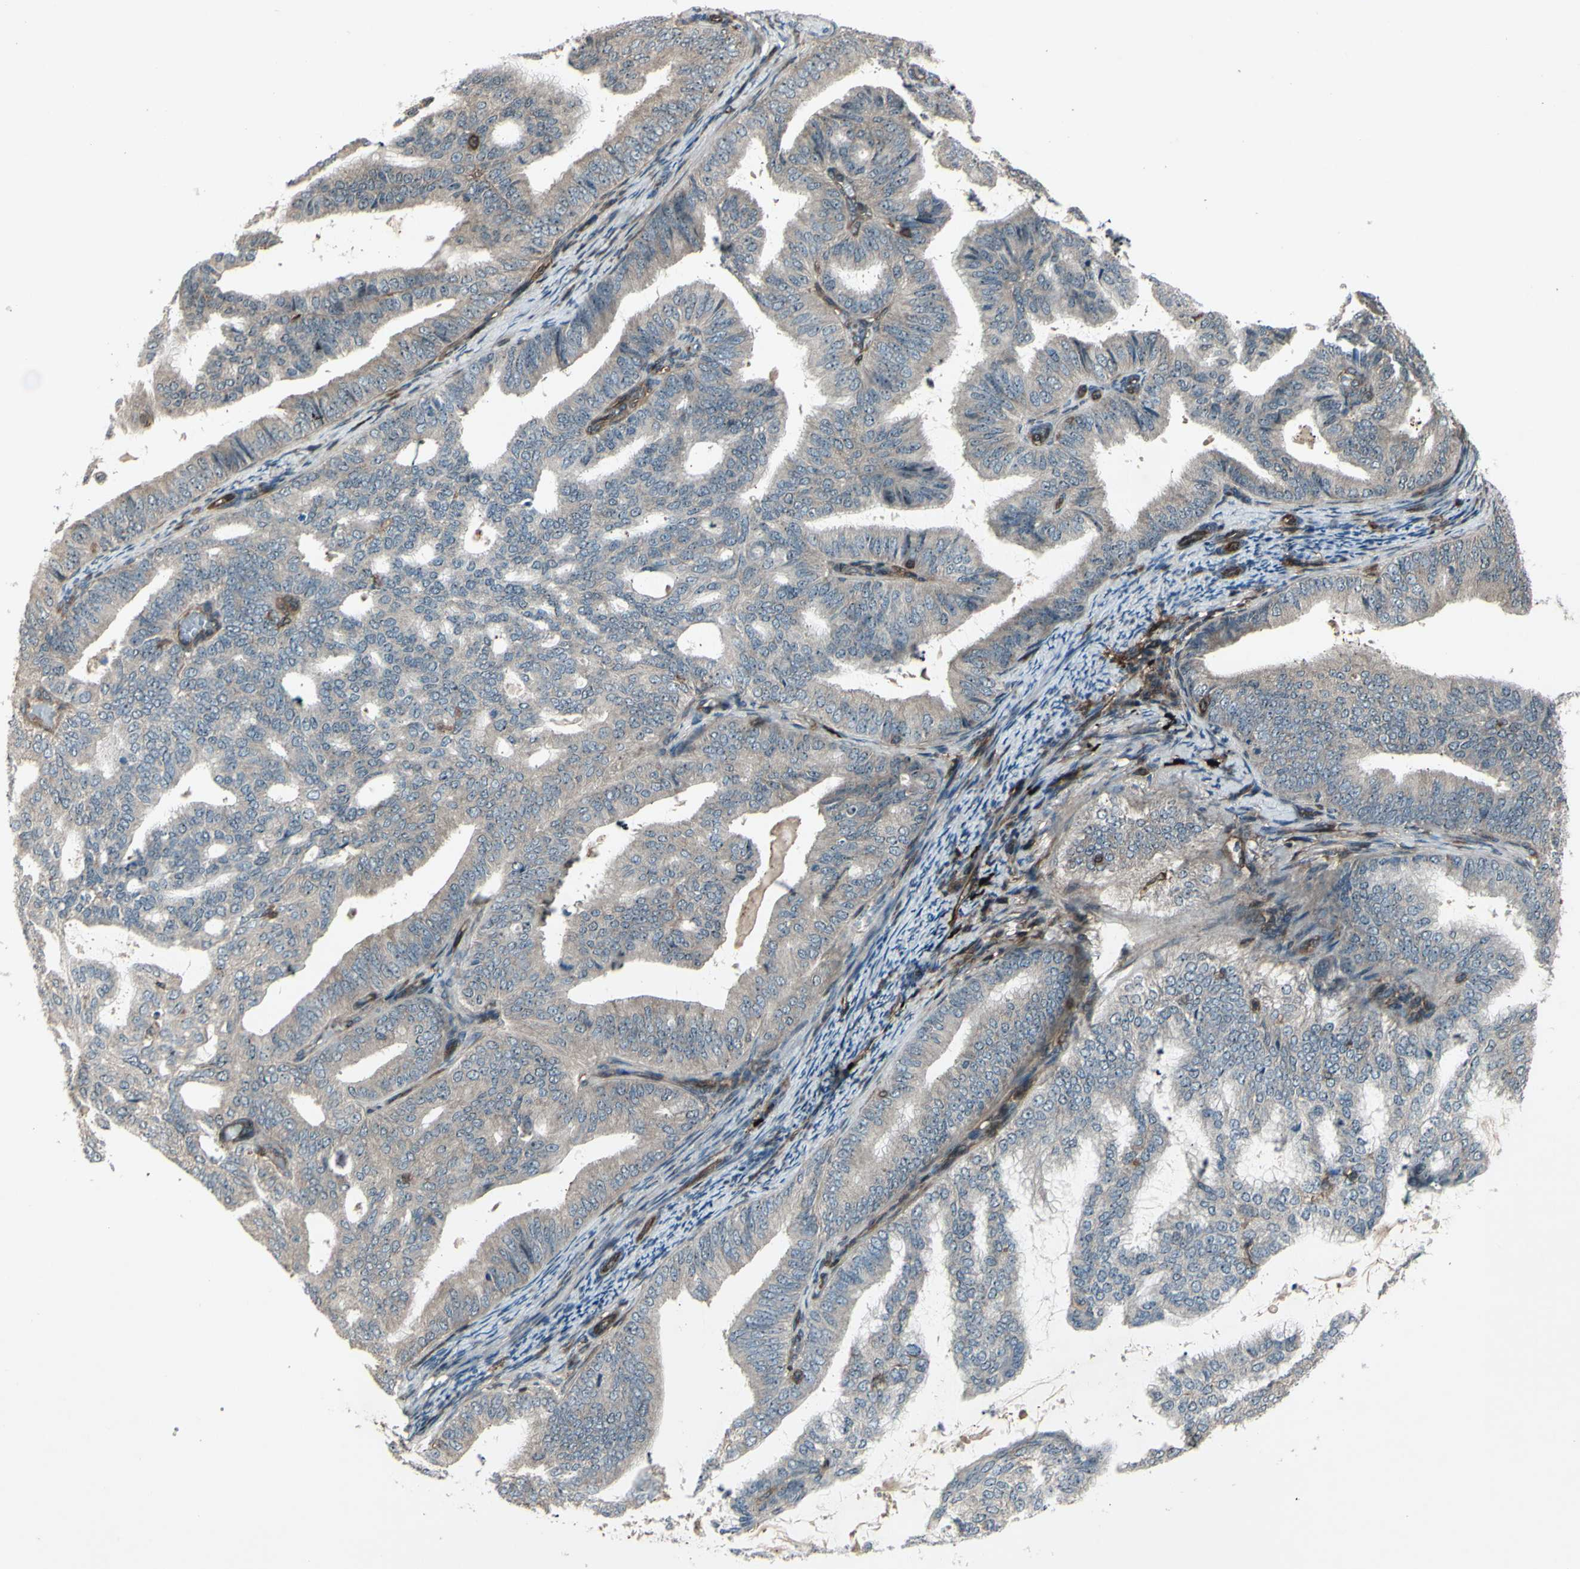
{"staining": {"intensity": "weak", "quantity": ">75%", "location": "cytoplasmic/membranous"}, "tissue": "endometrial cancer", "cell_type": "Tumor cells", "image_type": "cancer", "snomed": [{"axis": "morphology", "description": "Adenocarcinoma, NOS"}, {"axis": "topography", "description": "Endometrium"}], "caption": "Human endometrial cancer stained for a protein (brown) exhibits weak cytoplasmic/membranous positive staining in about >75% of tumor cells.", "gene": "FXYD5", "patient": {"sex": "female", "age": 58}}